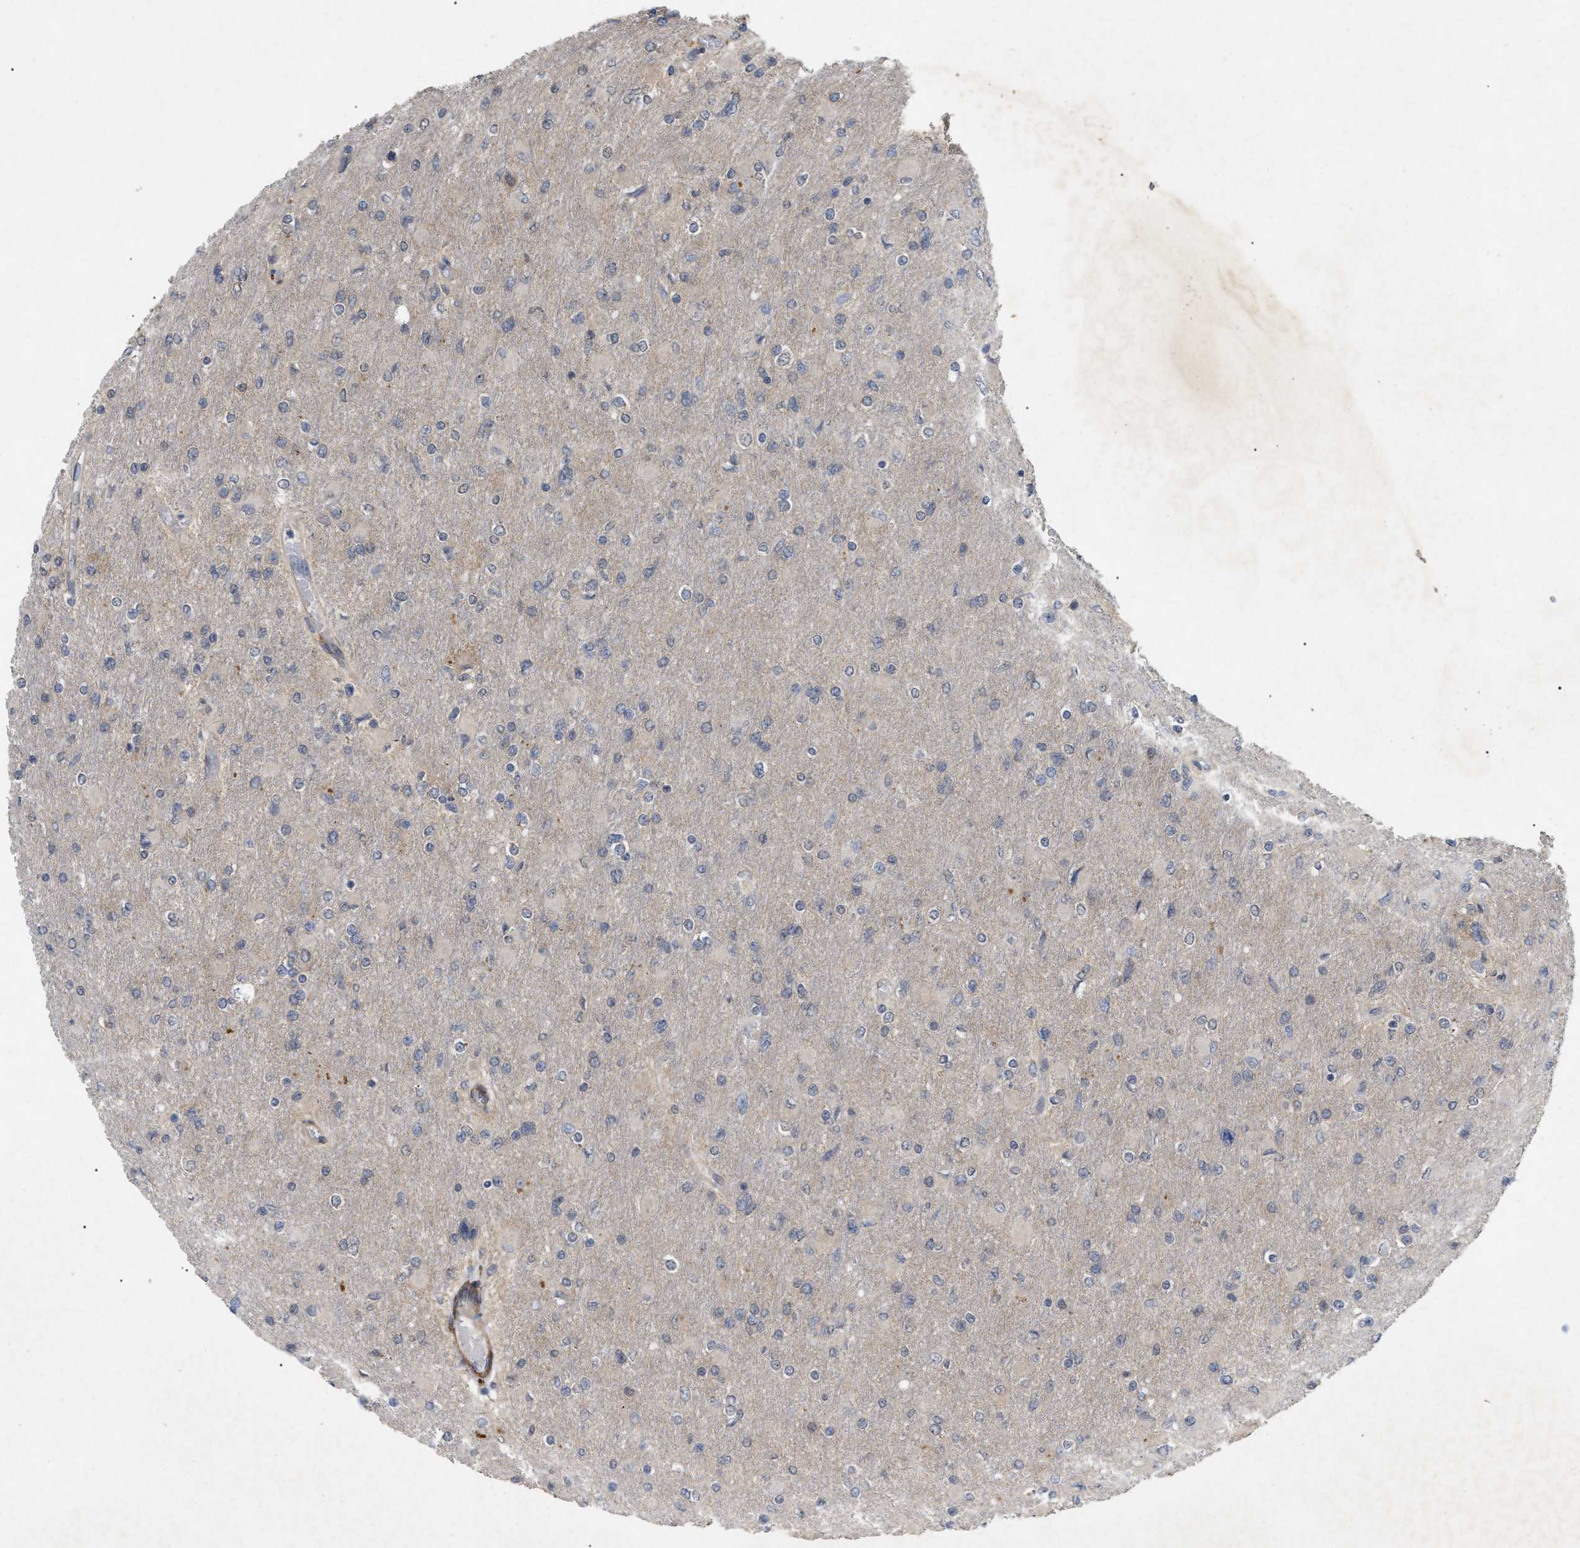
{"staining": {"intensity": "negative", "quantity": "none", "location": "none"}, "tissue": "glioma", "cell_type": "Tumor cells", "image_type": "cancer", "snomed": [{"axis": "morphology", "description": "Glioma, malignant, High grade"}, {"axis": "topography", "description": "Cerebral cortex"}], "caption": "A photomicrograph of human high-grade glioma (malignant) is negative for staining in tumor cells.", "gene": "ST6GALNAC6", "patient": {"sex": "female", "age": 36}}